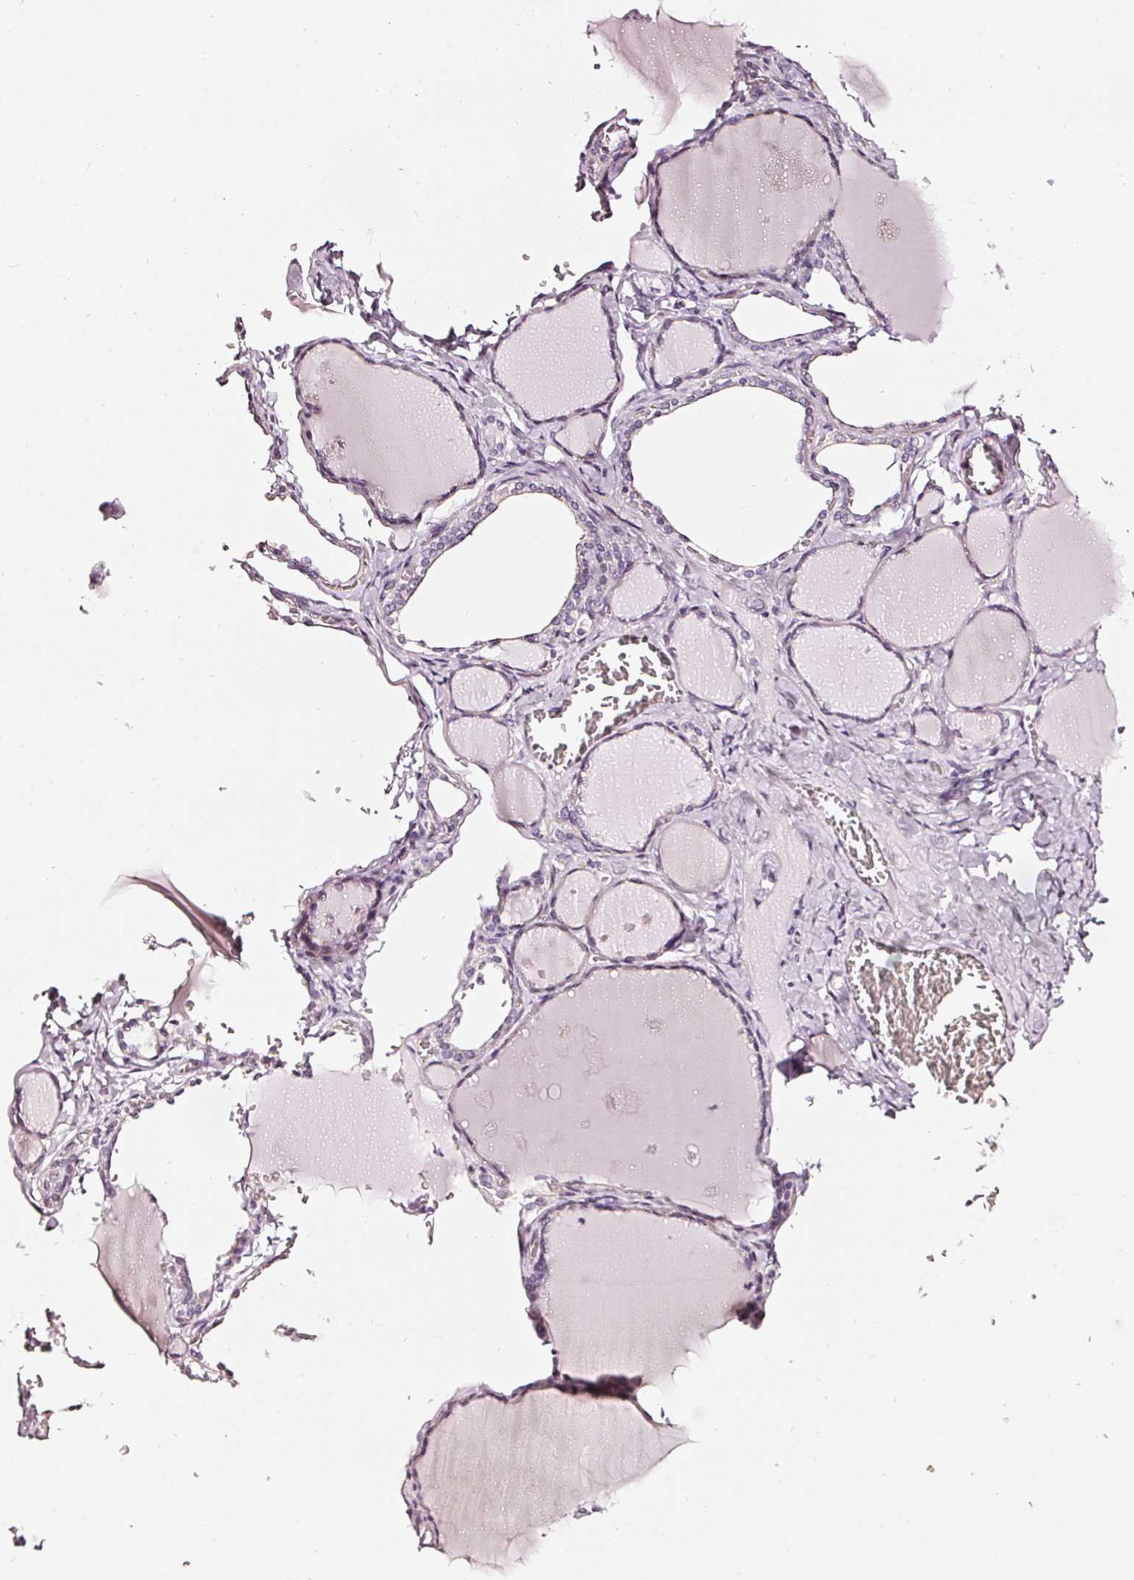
{"staining": {"intensity": "weak", "quantity": "<25%", "location": "cytoplasmic/membranous"}, "tissue": "thyroid gland", "cell_type": "Glandular cells", "image_type": "normal", "snomed": [{"axis": "morphology", "description": "Normal tissue, NOS"}, {"axis": "topography", "description": "Thyroid gland"}], "caption": "The image shows no significant positivity in glandular cells of thyroid gland.", "gene": "CNP", "patient": {"sex": "female", "age": 42}}